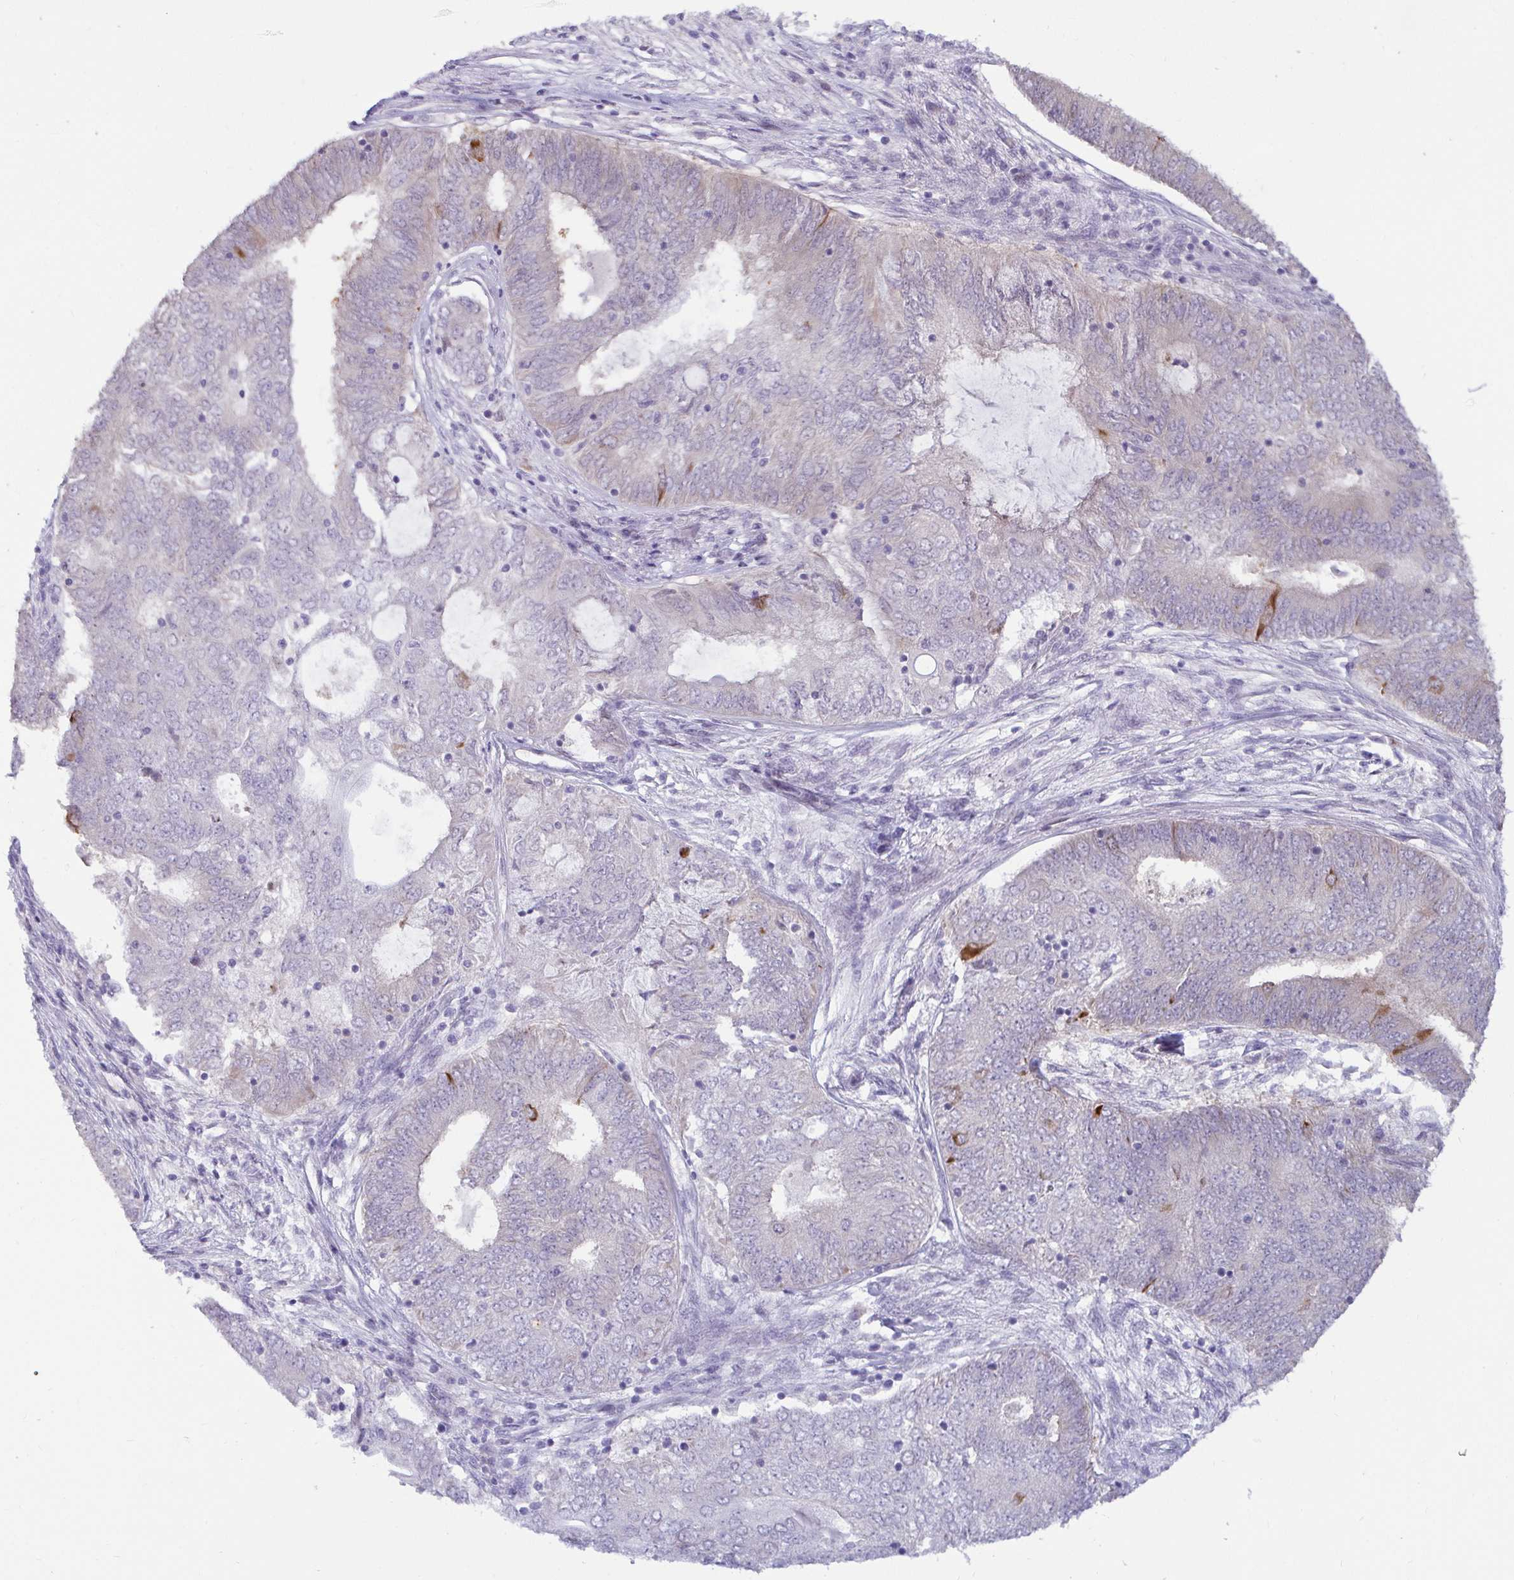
{"staining": {"intensity": "moderate", "quantity": "<25%", "location": "cytoplasmic/membranous"}, "tissue": "endometrial cancer", "cell_type": "Tumor cells", "image_type": "cancer", "snomed": [{"axis": "morphology", "description": "Adenocarcinoma, NOS"}, {"axis": "topography", "description": "Endometrium"}], "caption": "Endometrial cancer (adenocarcinoma) stained with a brown dye displays moderate cytoplasmic/membranous positive positivity in about <25% of tumor cells.", "gene": "GSTM1", "patient": {"sex": "female", "age": 62}}